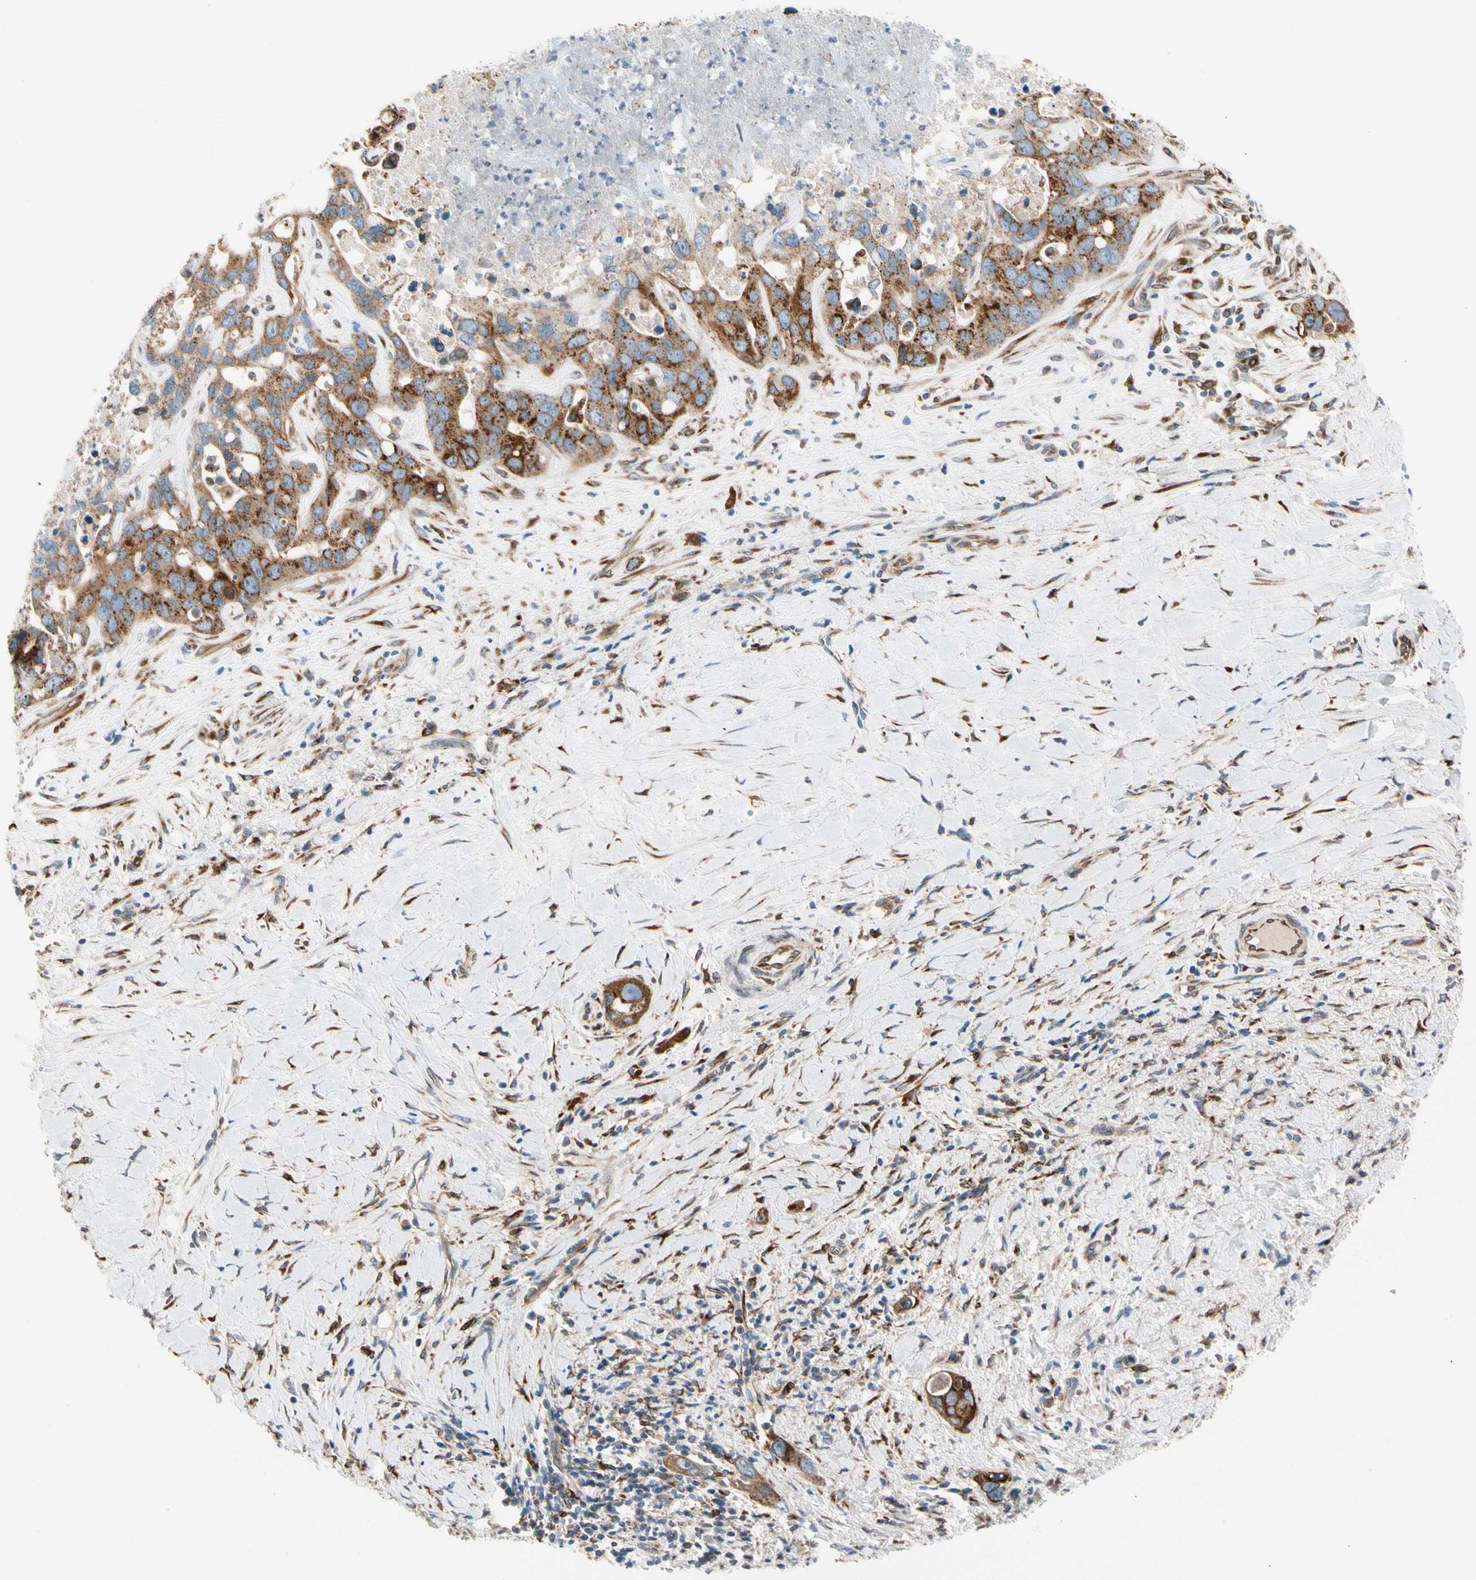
{"staining": {"intensity": "strong", "quantity": ">75%", "location": "cytoplasmic/membranous"}, "tissue": "liver cancer", "cell_type": "Tumor cells", "image_type": "cancer", "snomed": [{"axis": "morphology", "description": "Cholangiocarcinoma"}, {"axis": "topography", "description": "Liver"}], "caption": "Strong cytoplasmic/membranous protein expression is present in approximately >75% of tumor cells in liver cancer. (Stains: DAB (3,3'-diaminobenzidine) in brown, nuclei in blue, Microscopy: brightfield microscopy at high magnification).", "gene": "NUCB1", "patient": {"sex": "female", "age": 65}}